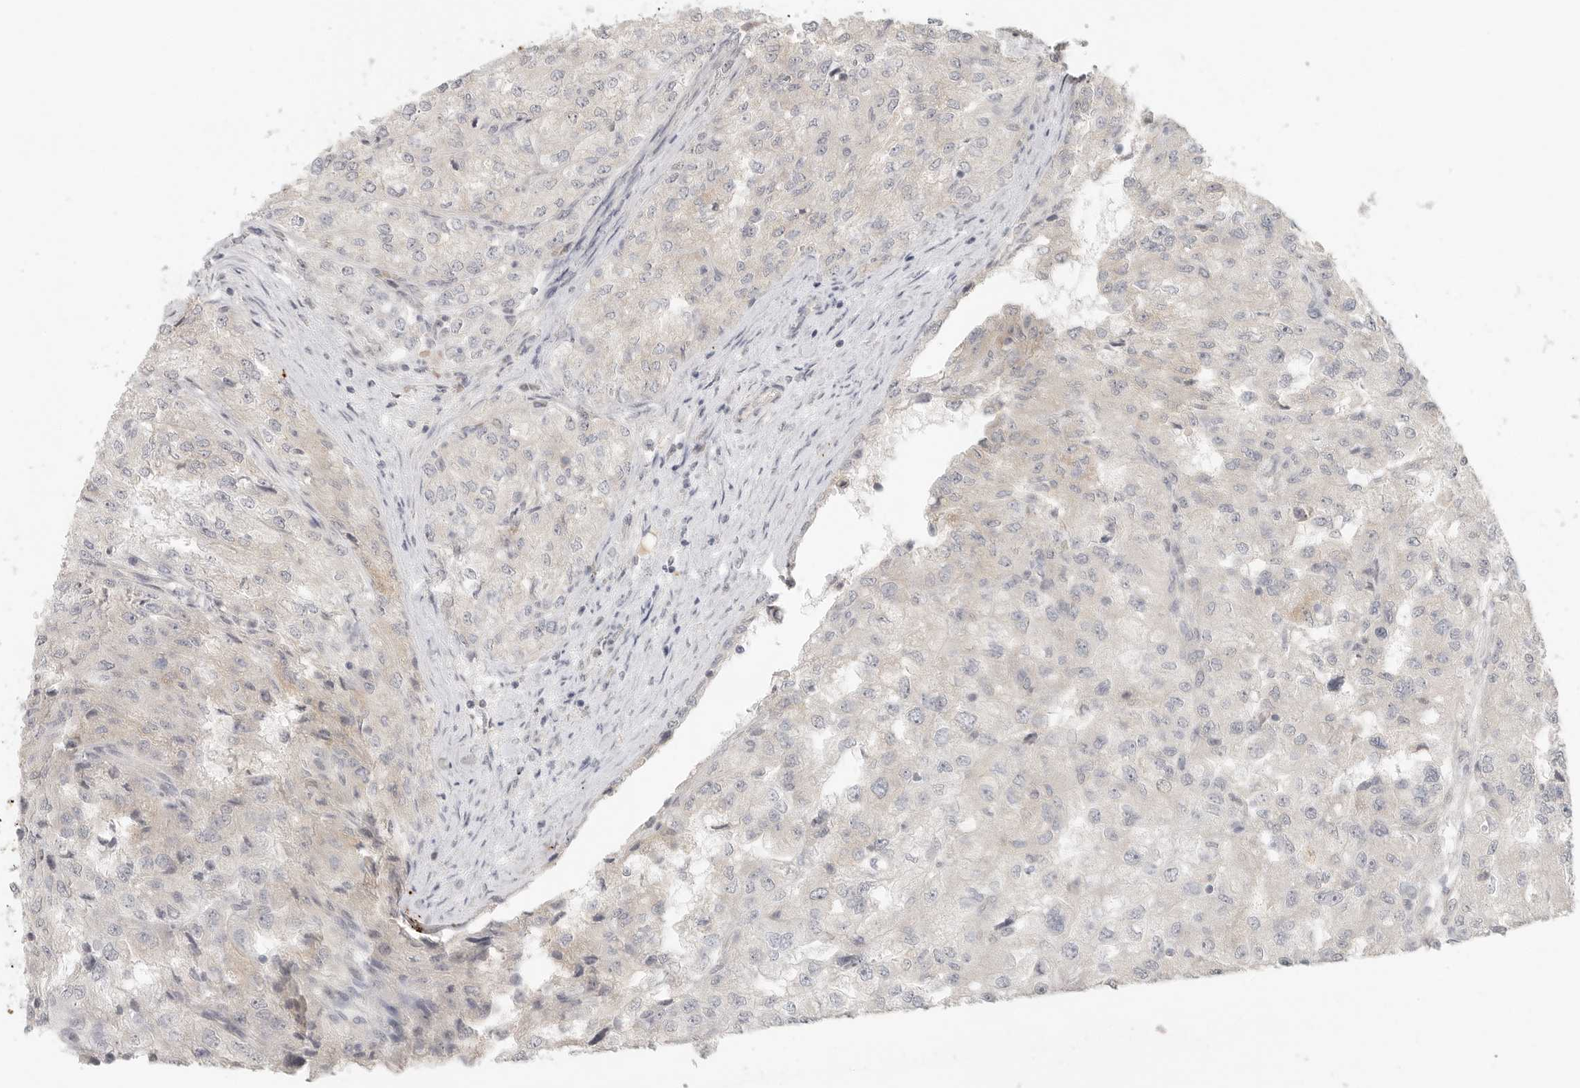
{"staining": {"intensity": "negative", "quantity": "none", "location": "none"}, "tissue": "renal cancer", "cell_type": "Tumor cells", "image_type": "cancer", "snomed": [{"axis": "morphology", "description": "Adenocarcinoma, NOS"}, {"axis": "topography", "description": "Kidney"}], "caption": "The immunohistochemistry (IHC) micrograph has no significant expression in tumor cells of adenocarcinoma (renal) tissue. (Stains: DAB immunohistochemistry with hematoxylin counter stain, Microscopy: brightfield microscopy at high magnification).", "gene": "HDAC6", "patient": {"sex": "female", "age": 54}}